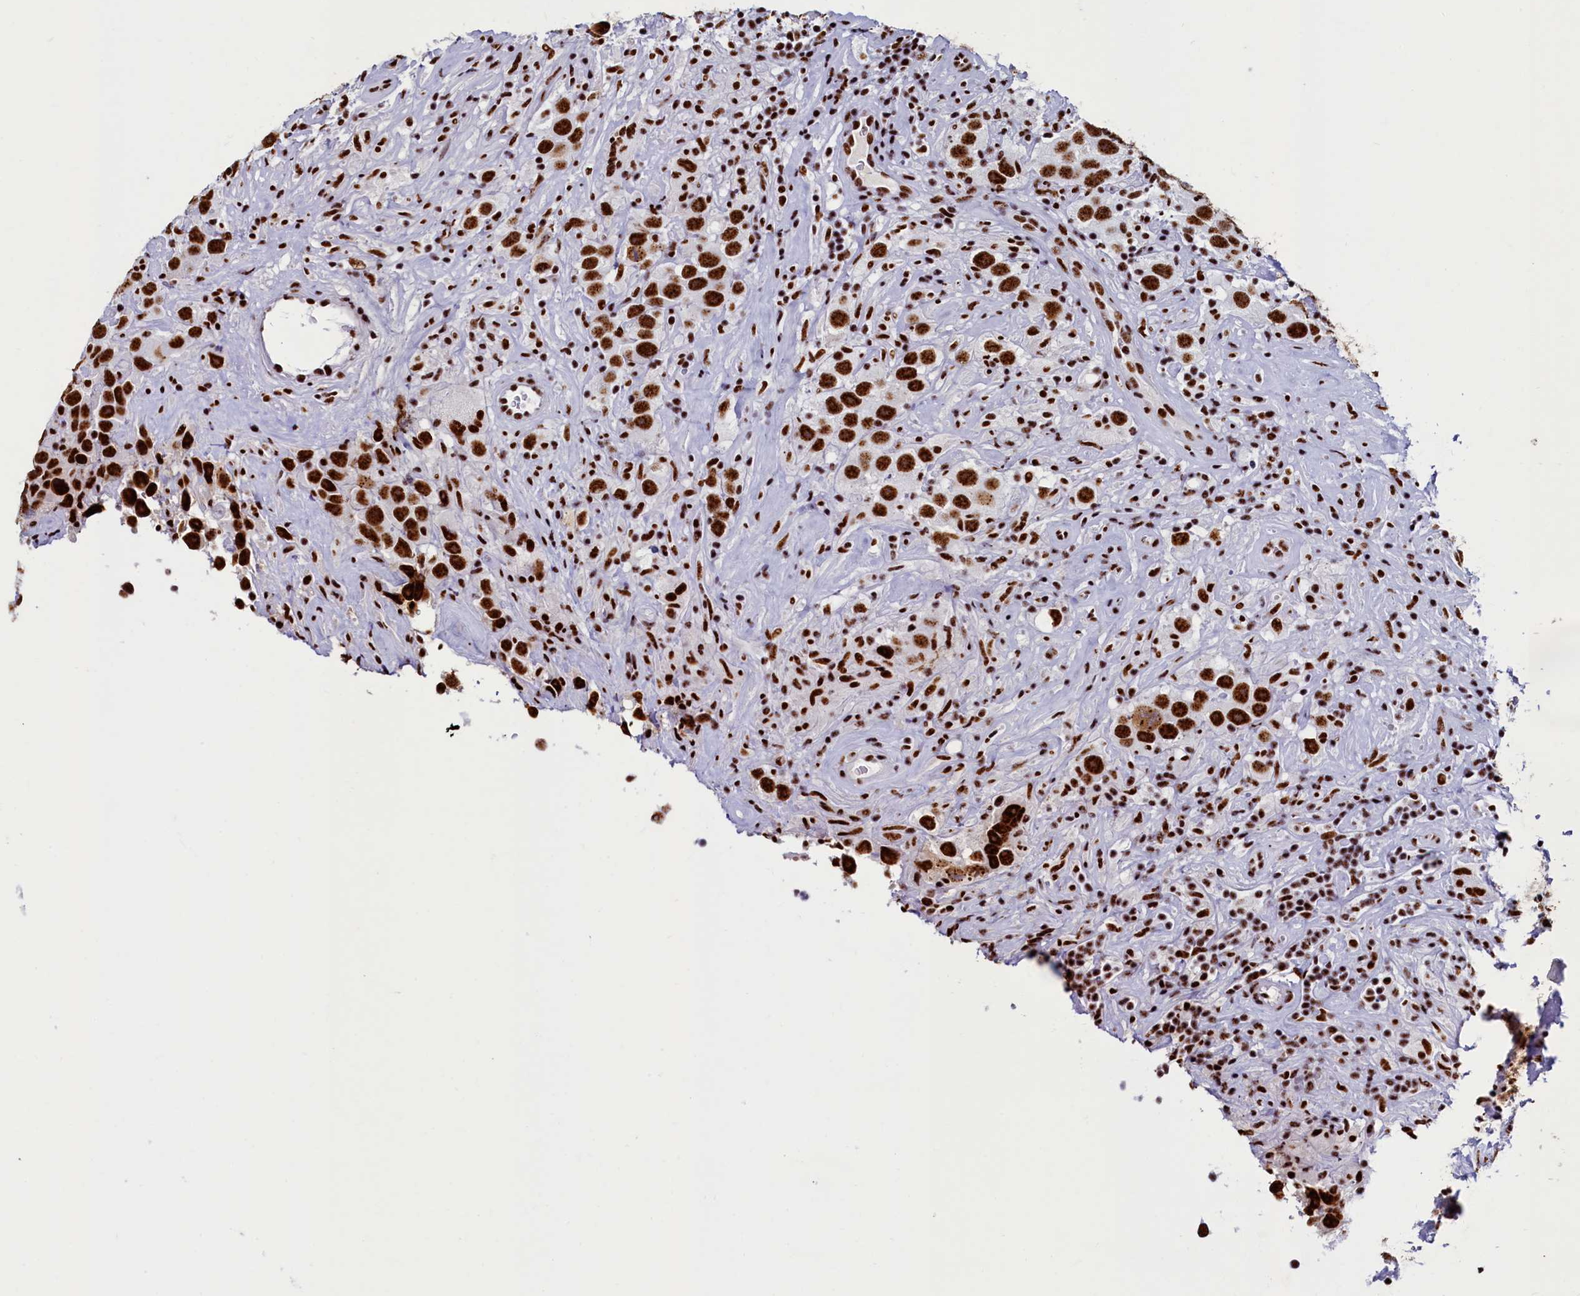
{"staining": {"intensity": "strong", "quantity": ">75%", "location": "nuclear"}, "tissue": "testis cancer", "cell_type": "Tumor cells", "image_type": "cancer", "snomed": [{"axis": "morphology", "description": "Seminoma, NOS"}, {"axis": "topography", "description": "Testis"}], "caption": "Strong nuclear protein positivity is seen in approximately >75% of tumor cells in testis cancer (seminoma).", "gene": "SRRM2", "patient": {"sex": "male", "age": 49}}